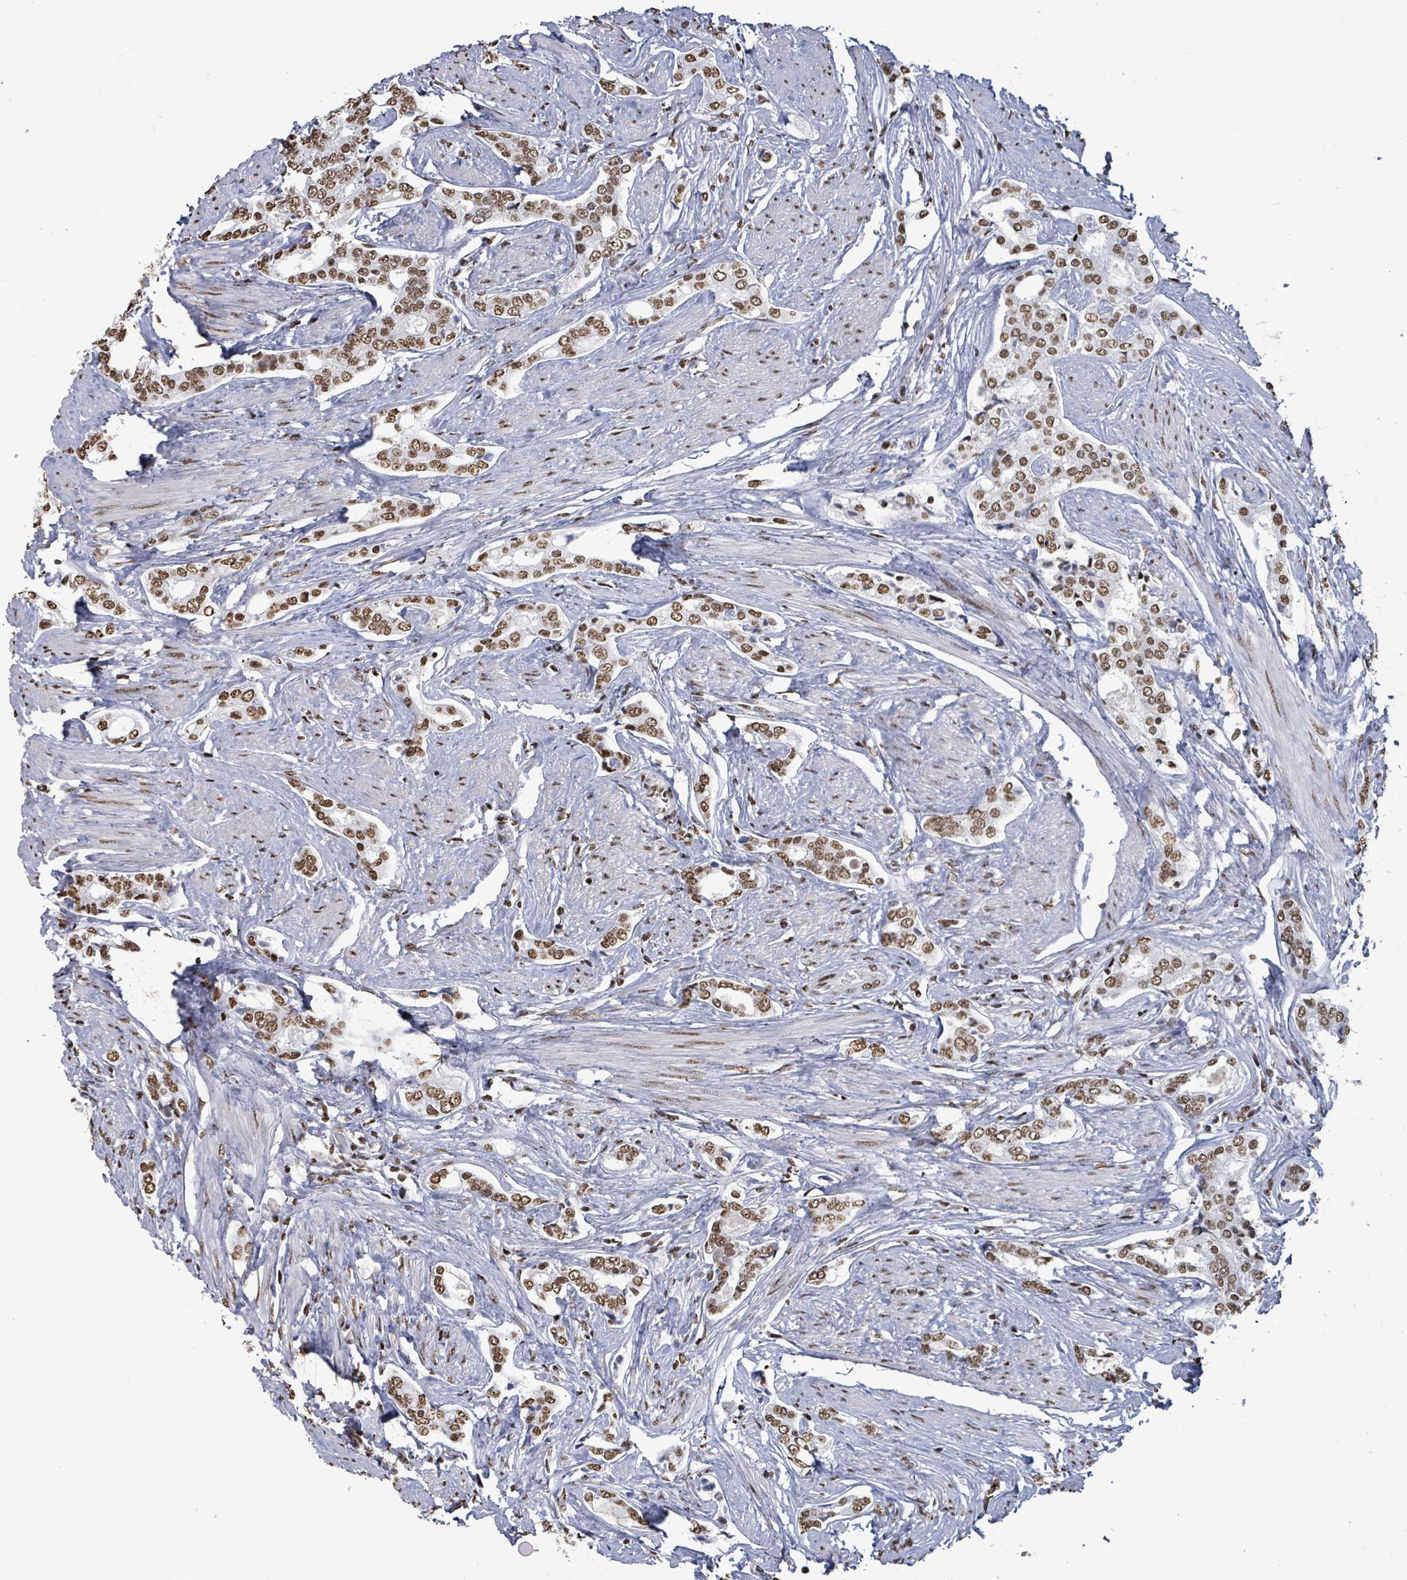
{"staining": {"intensity": "moderate", "quantity": ">75%", "location": "nuclear"}, "tissue": "prostate cancer", "cell_type": "Tumor cells", "image_type": "cancer", "snomed": [{"axis": "morphology", "description": "Adenocarcinoma, High grade"}, {"axis": "topography", "description": "Prostate"}], "caption": "Immunohistochemical staining of human prostate cancer (adenocarcinoma (high-grade)) demonstrates medium levels of moderate nuclear protein expression in about >75% of tumor cells. (IHC, brightfield microscopy, high magnification).", "gene": "SAMD14", "patient": {"sex": "male", "age": 71}}